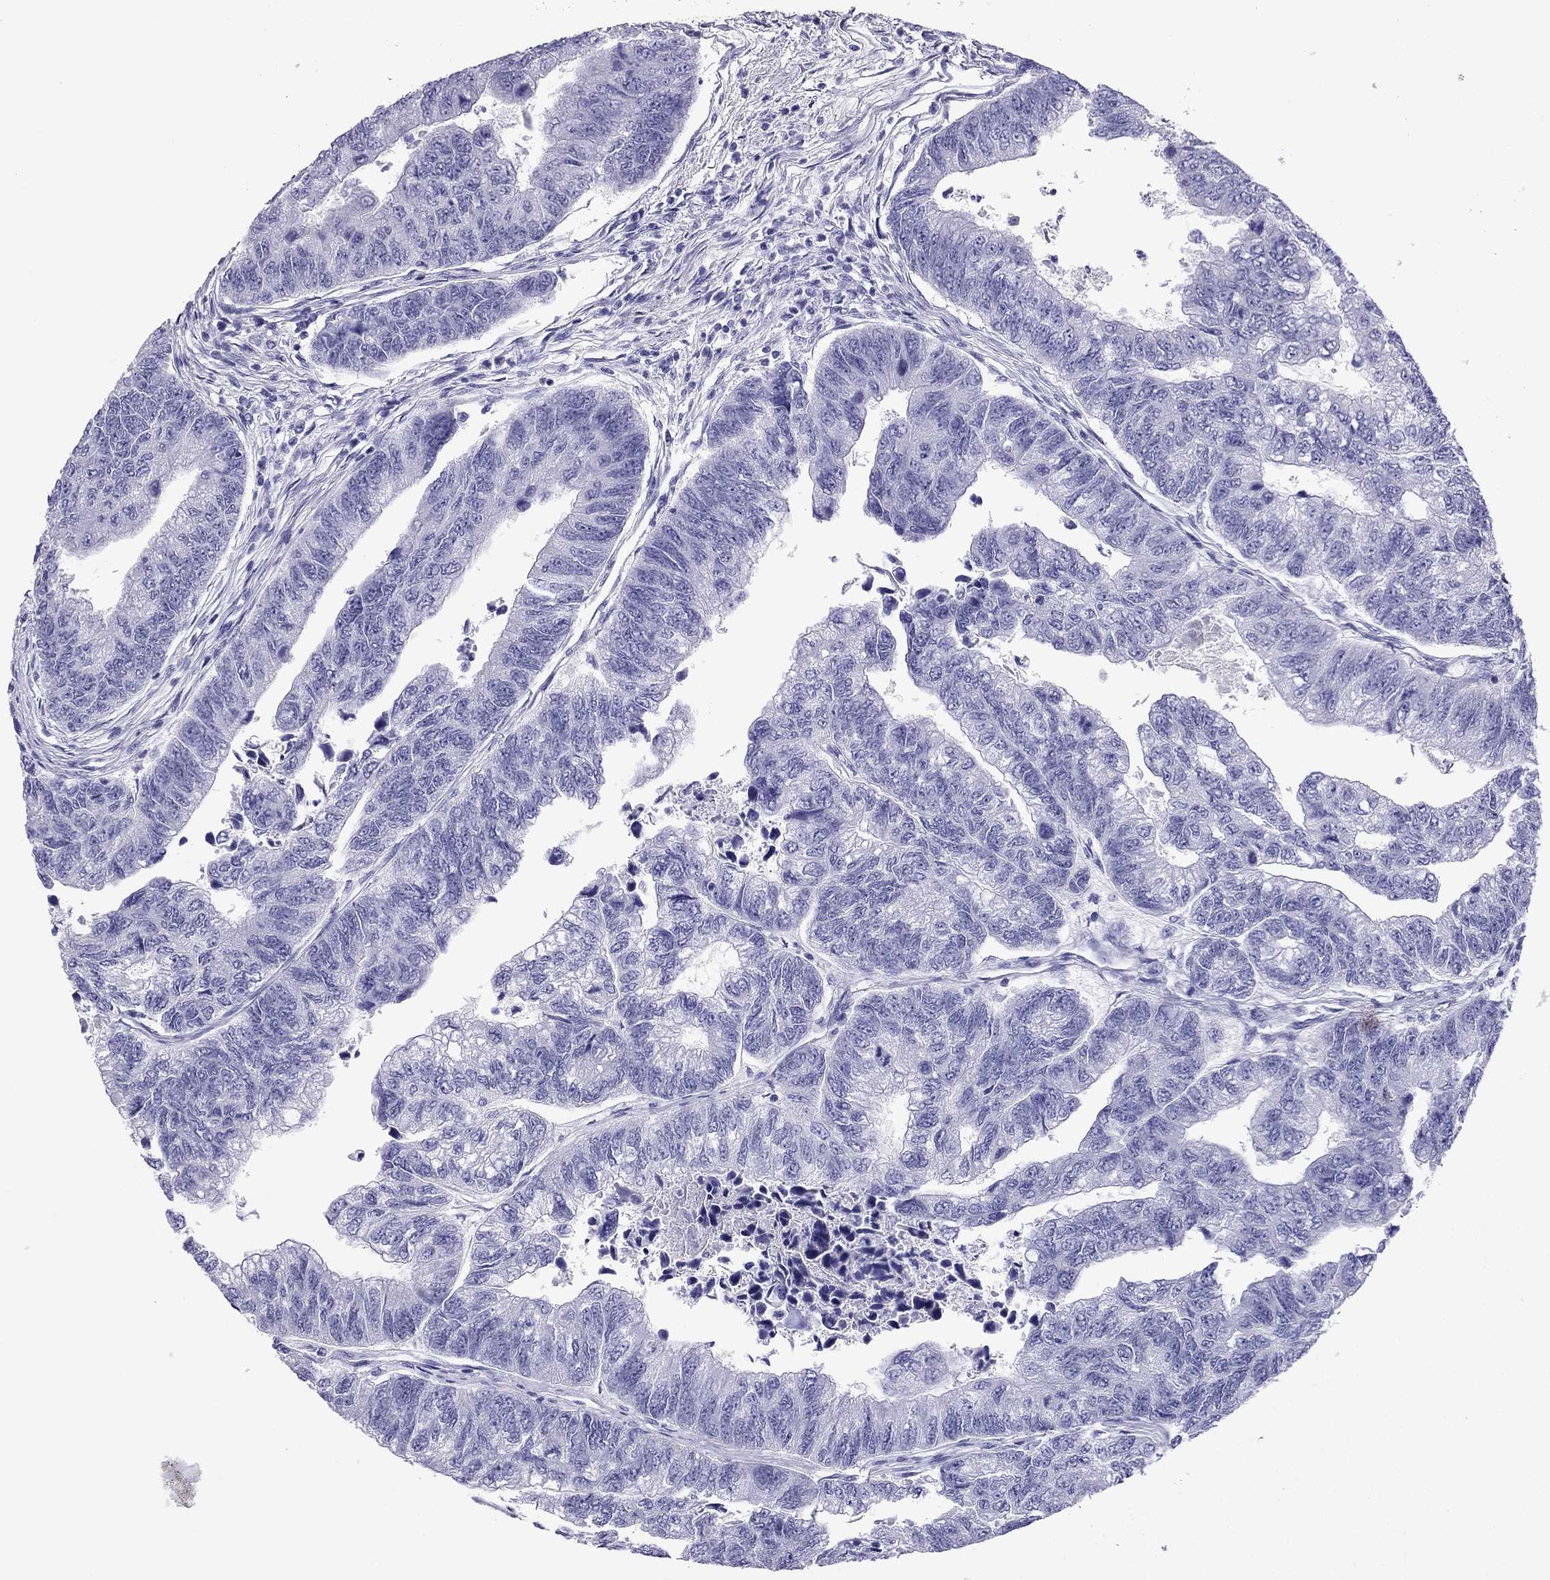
{"staining": {"intensity": "negative", "quantity": "none", "location": "none"}, "tissue": "colorectal cancer", "cell_type": "Tumor cells", "image_type": "cancer", "snomed": [{"axis": "morphology", "description": "Adenocarcinoma, NOS"}, {"axis": "topography", "description": "Colon"}], "caption": "This histopathology image is of colorectal cancer (adenocarcinoma) stained with immunohistochemistry (IHC) to label a protein in brown with the nuclei are counter-stained blue. There is no expression in tumor cells.", "gene": "PDE6A", "patient": {"sex": "female", "age": 65}}